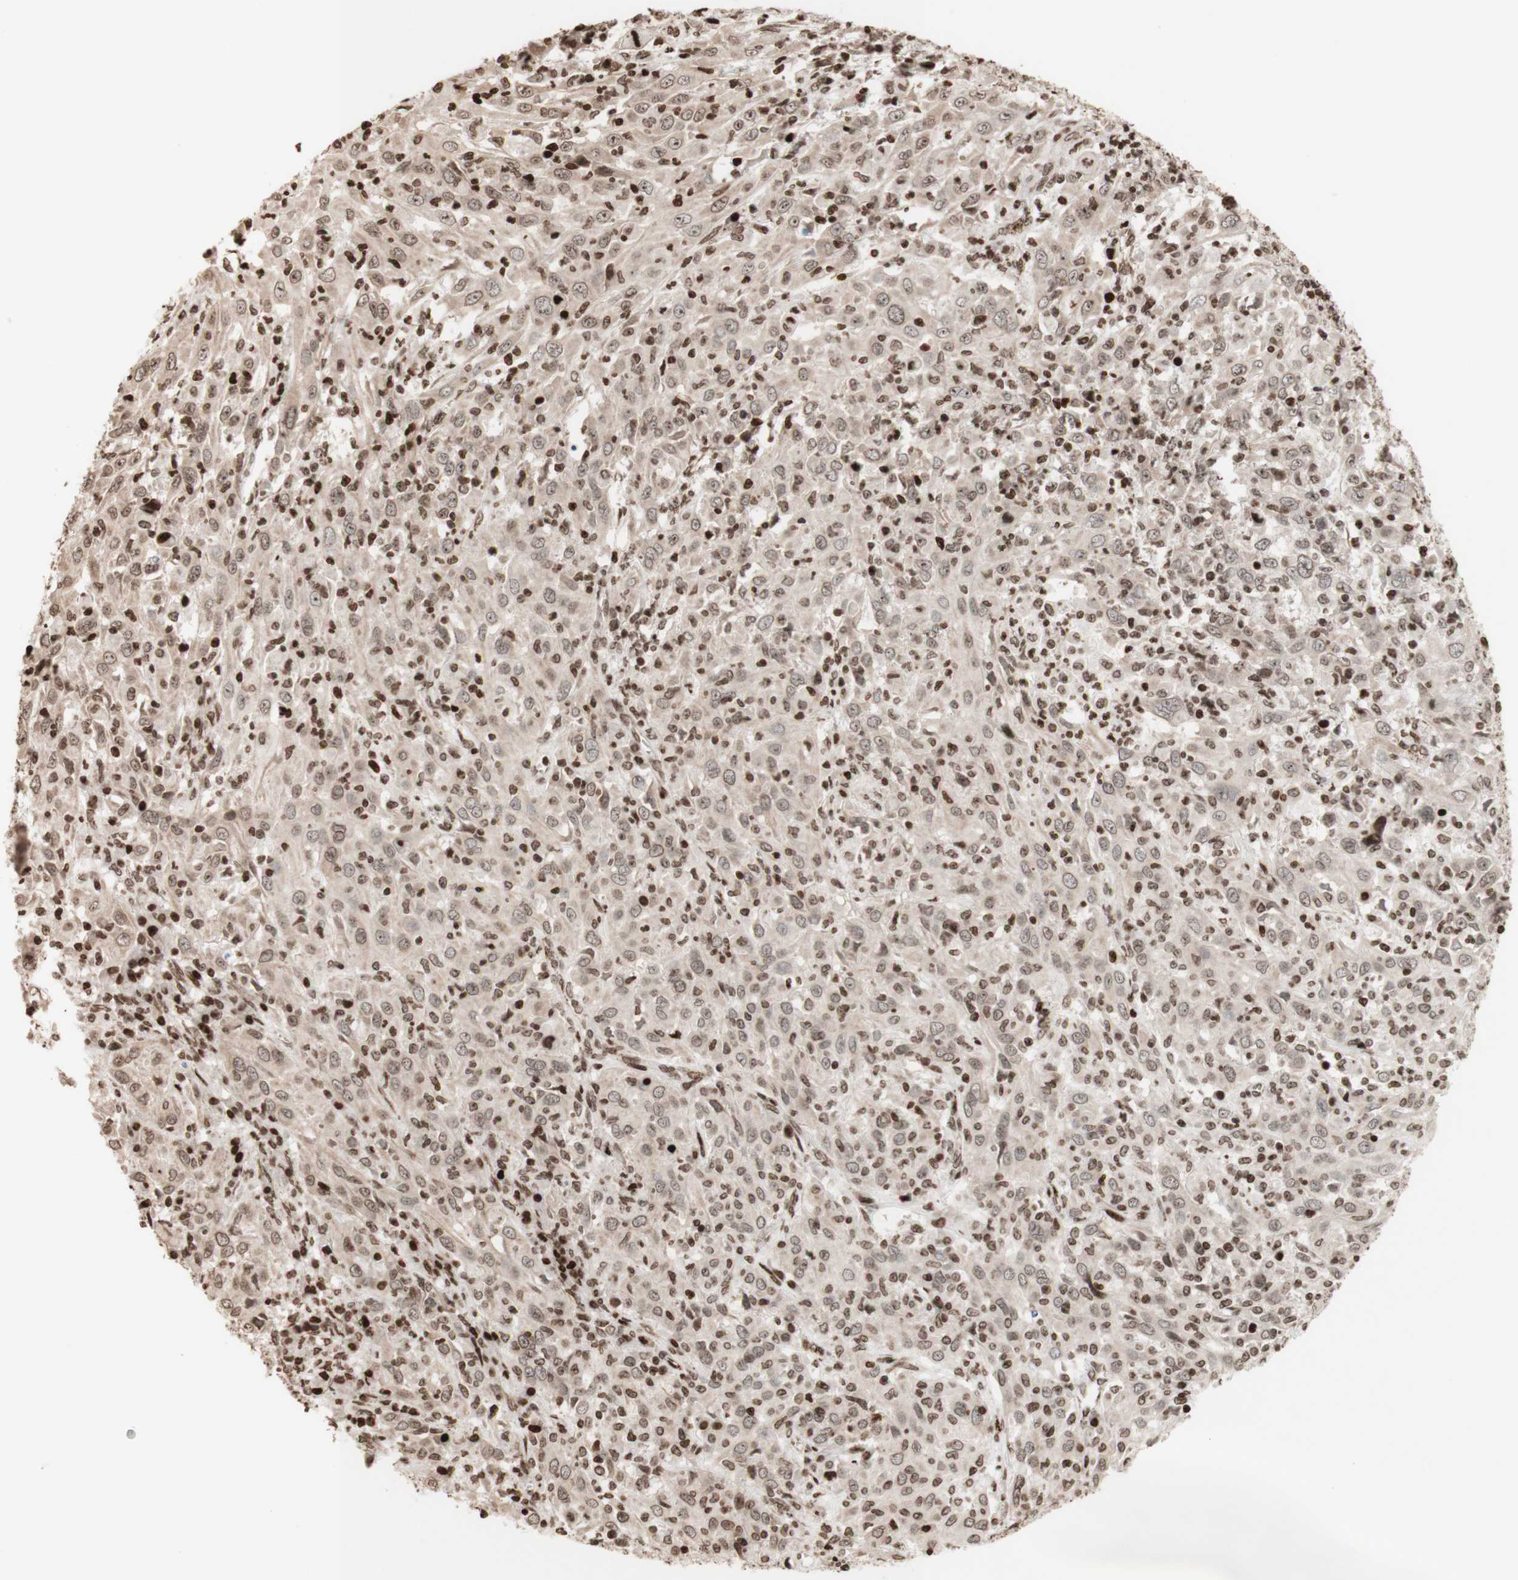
{"staining": {"intensity": "weak", "quantity": ">75%", "location": "cytoplasmic/membranous,nuclear"}, "tissue": "cervical cancer", "cell_type": "Tumor cells", "image_type": "cancer", "snomed": [{"axis": "morphology", "description": "Squamous cell carcinoma, NOS"}, {"axis": "topography", "description": "Cervix"}], "caption": "The photomicrograph shows immunohistochemical staining of squamous cell carcinoma (cervical). There is weak cytoplasmic/membranous and nuclear positivity is identified in about >75% of tumor cells.", "gene": "NCAPD2", "patient": {"sex": "female", "age": 46}}